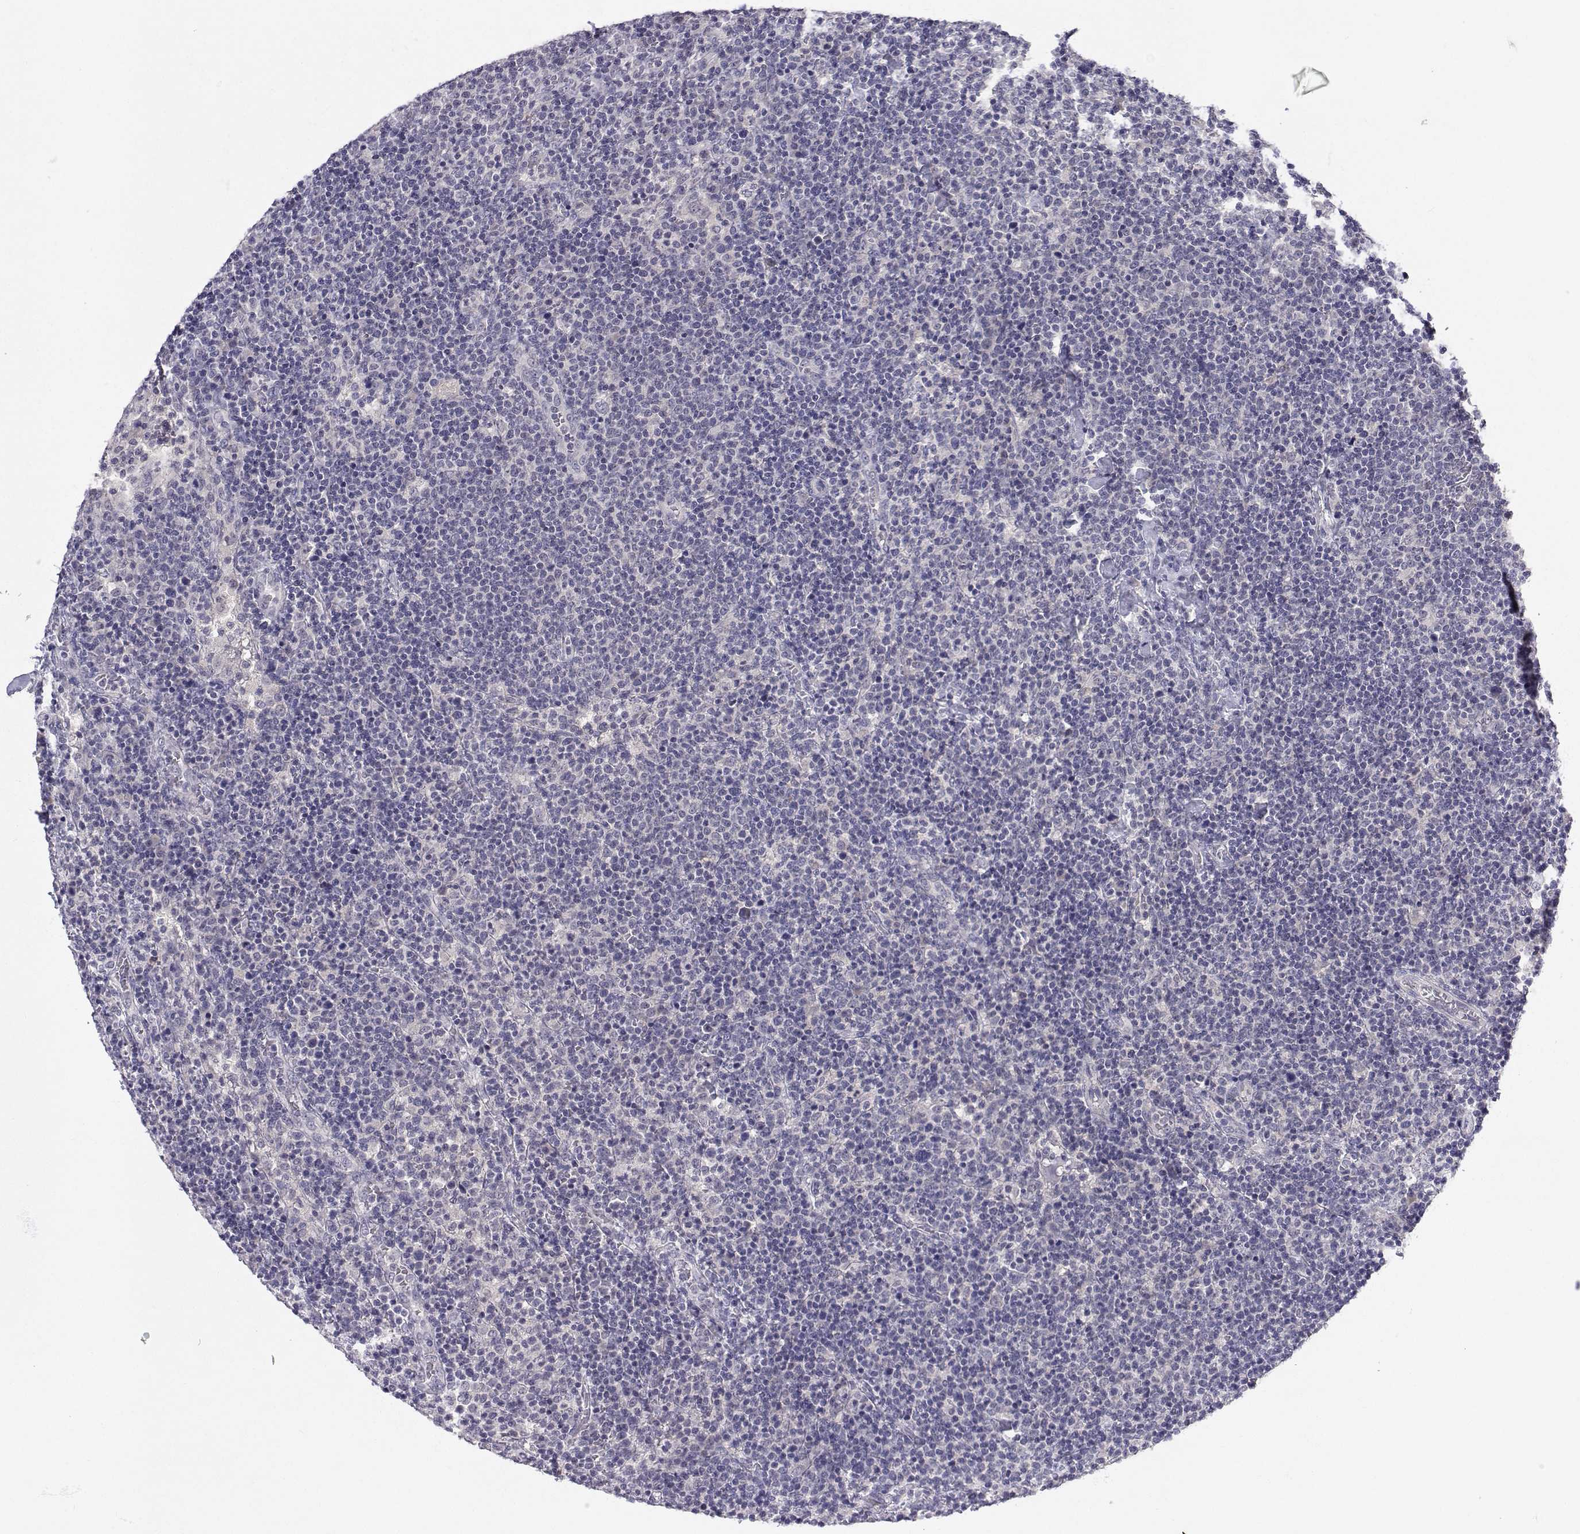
{"staining": {"intensity": "negative", "quantity": "none", "location": "none"}, "tissue": "lymphoma", "cell_type": "Tumor cells", "image_type": "cancer", "snomed": [{"axis": "morphology", "description": "Malignant lymphoma, non-Hodgkin's type, High grade"}, {"axis": "topography", "description": "Lymph node"}], "caption": "The image reveals no significant positivity in tumor cells of malignant lymphoma, non-Hodgkin's type (high-grade).", "gene": "SLC6A3", "patient": {"sex": "male", "age": 61}}